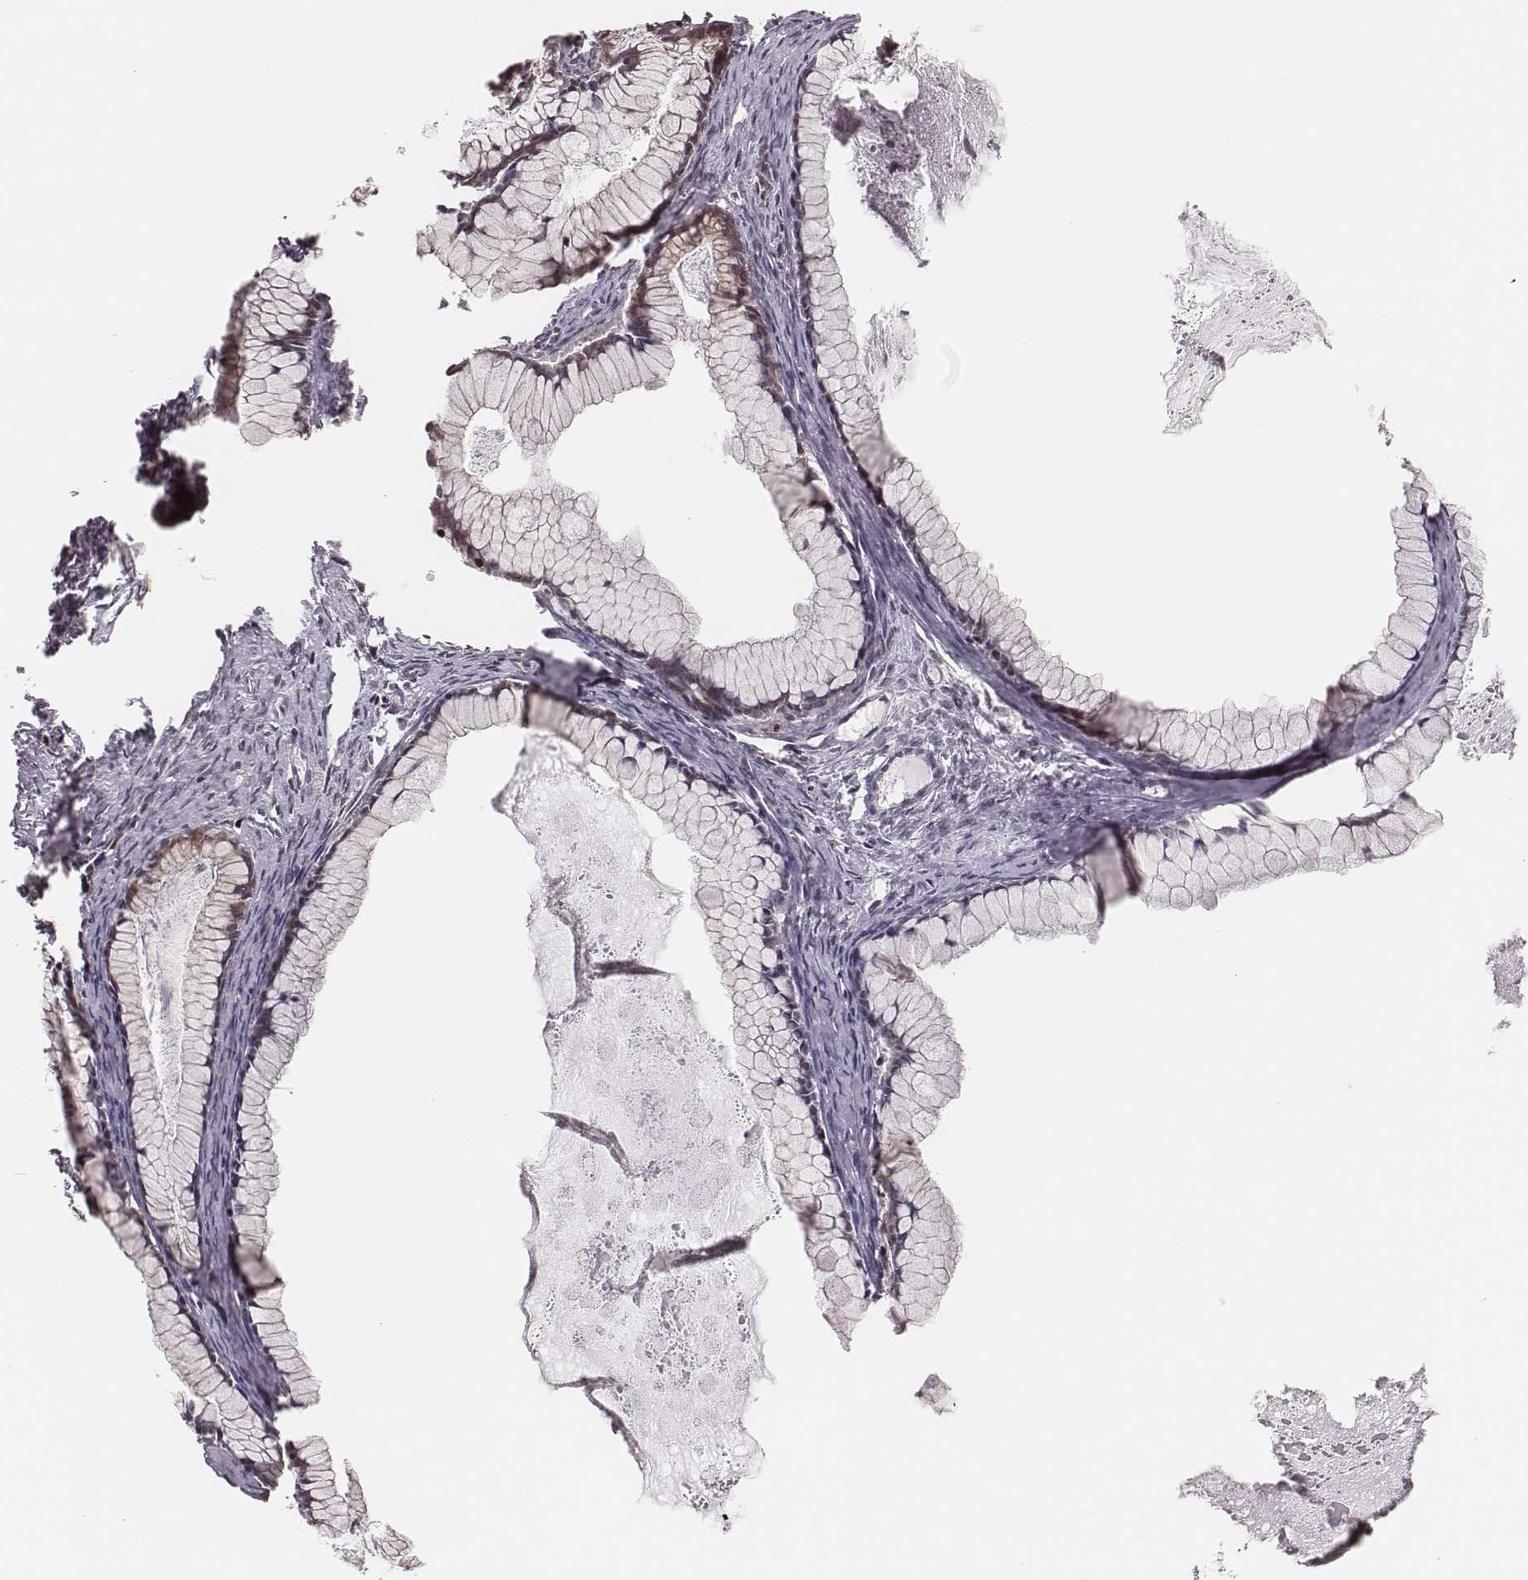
{"staining": {"intensity": "weak", "quantity": "<25%", "location": "cytoplasmic/membranous"}, "tissue": "ovarian cancer", "cell_type": "Tumor cells", "image_type": "cancer", "snomed": [{"axis": "morphology", "description": "Cystadenocarcinoma, mucinous, NOS"}, {"axis": "topography", "description": "Ovary"}], "caption": "An immunohistochemistry (IHC) photomicrograph of mucinous cystadenocarcinoma (ovarian) is shown. There is no staining in tumor cells of mucinous cystadenocarcinoma (ovarian). The staining was performed using DAB to visualize the protein expression in brown, while the nuclei were stained in blue with hematoxylin (Magnification: 20x).", "gene": "WDR59", "patient": {"sex": "female", "age": 41}}